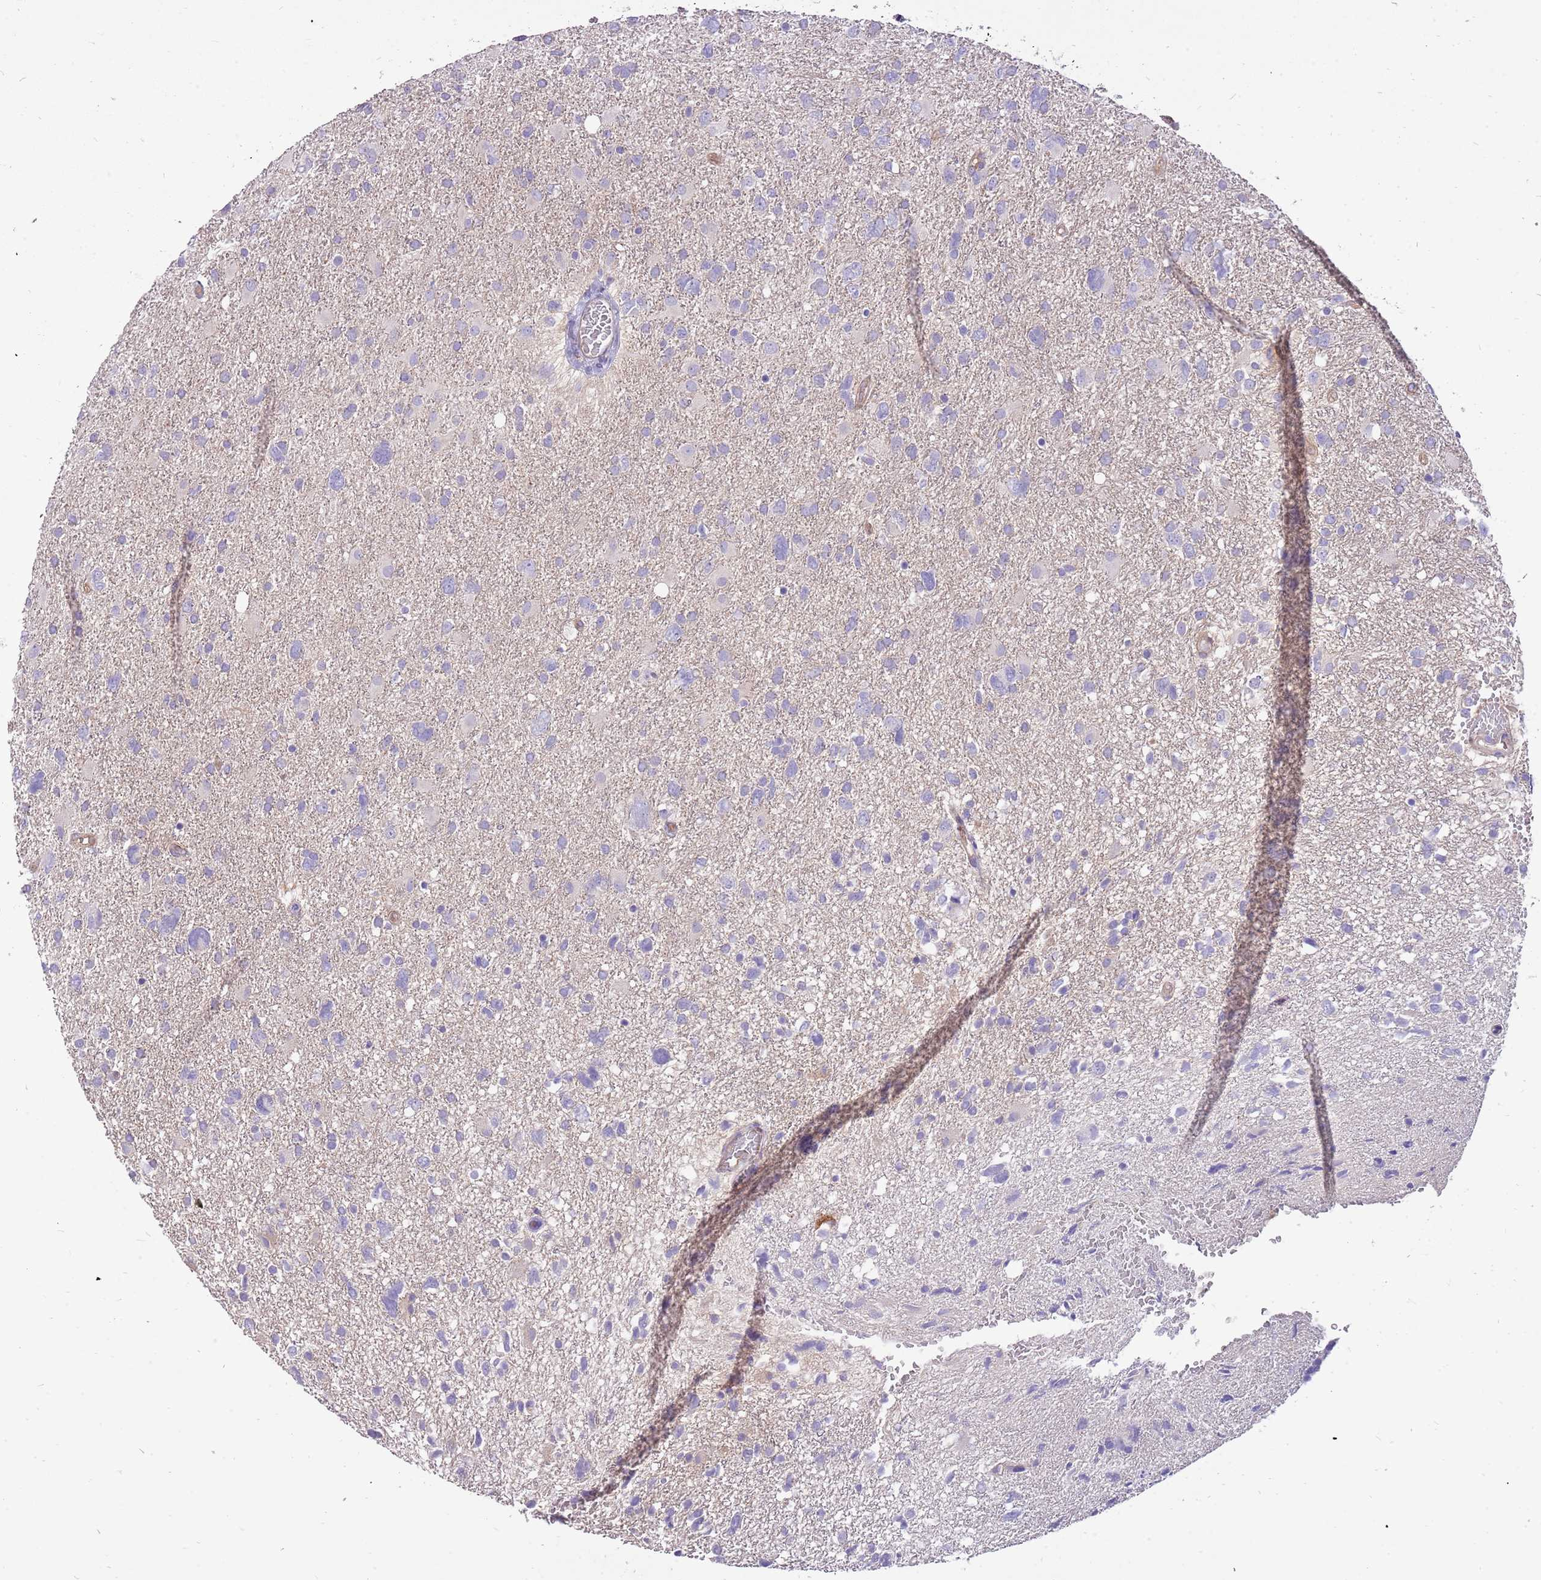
{"staining": {"intensity": "negative", "quantity": "none", "location": "none"}, "tissue": "glioma", "cell_type": "Tumor cells", "image_type": "cancer", "snomed": [{"axis": "morphology", "description": "Glioma, malignant, High grade"}, {"axis": "topography", "description": "Brain"}], "caption": "Human malignant glioma (high-grade) stained for a protein using IHC reveals no staining in tumor cells.", "gene": "NTN4", "patient": {"sex": "male", "age": 61}}